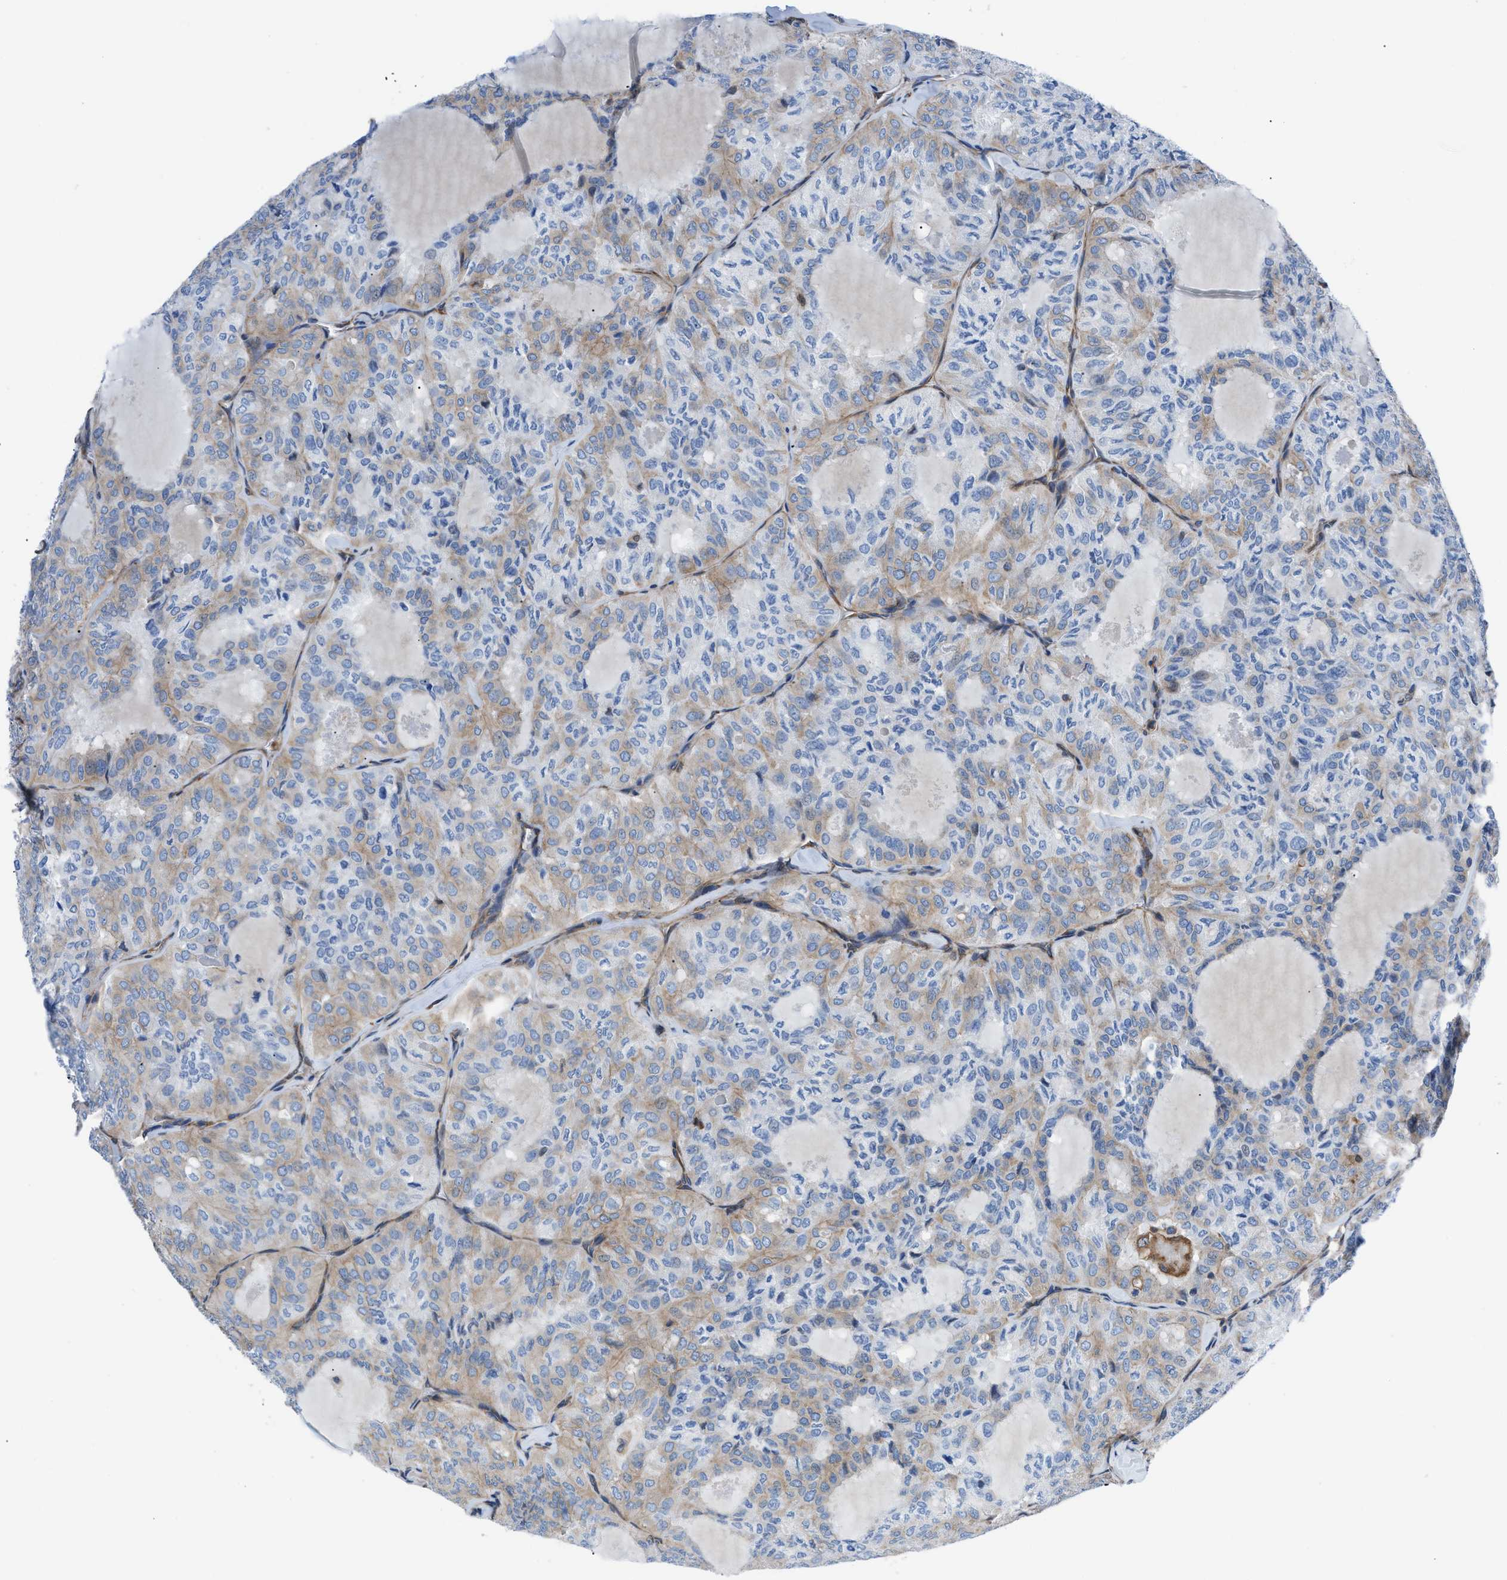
{"staining": {"intensity": "weak", "quantity": "25%-75%", "location": "cytoplasmic/membranous"}, "tissue": "thyroid cancer", "cell_type": "Tumor cells", "image_type": "cancer", "snomed": [{"axis": "morphology", "description": "Follicular adenoma carcinoma, NOS"}, {"axis": "topography", "description": "Thyroid gland"}], "caption": "The photomicrograph displays a brown stain indicating the presence of a protein in the cytoplasmic/membranous of tumor cells in thyroid cancer.", "gene": "DMAC1", "patient": {"sex": "male", "age": 75}}